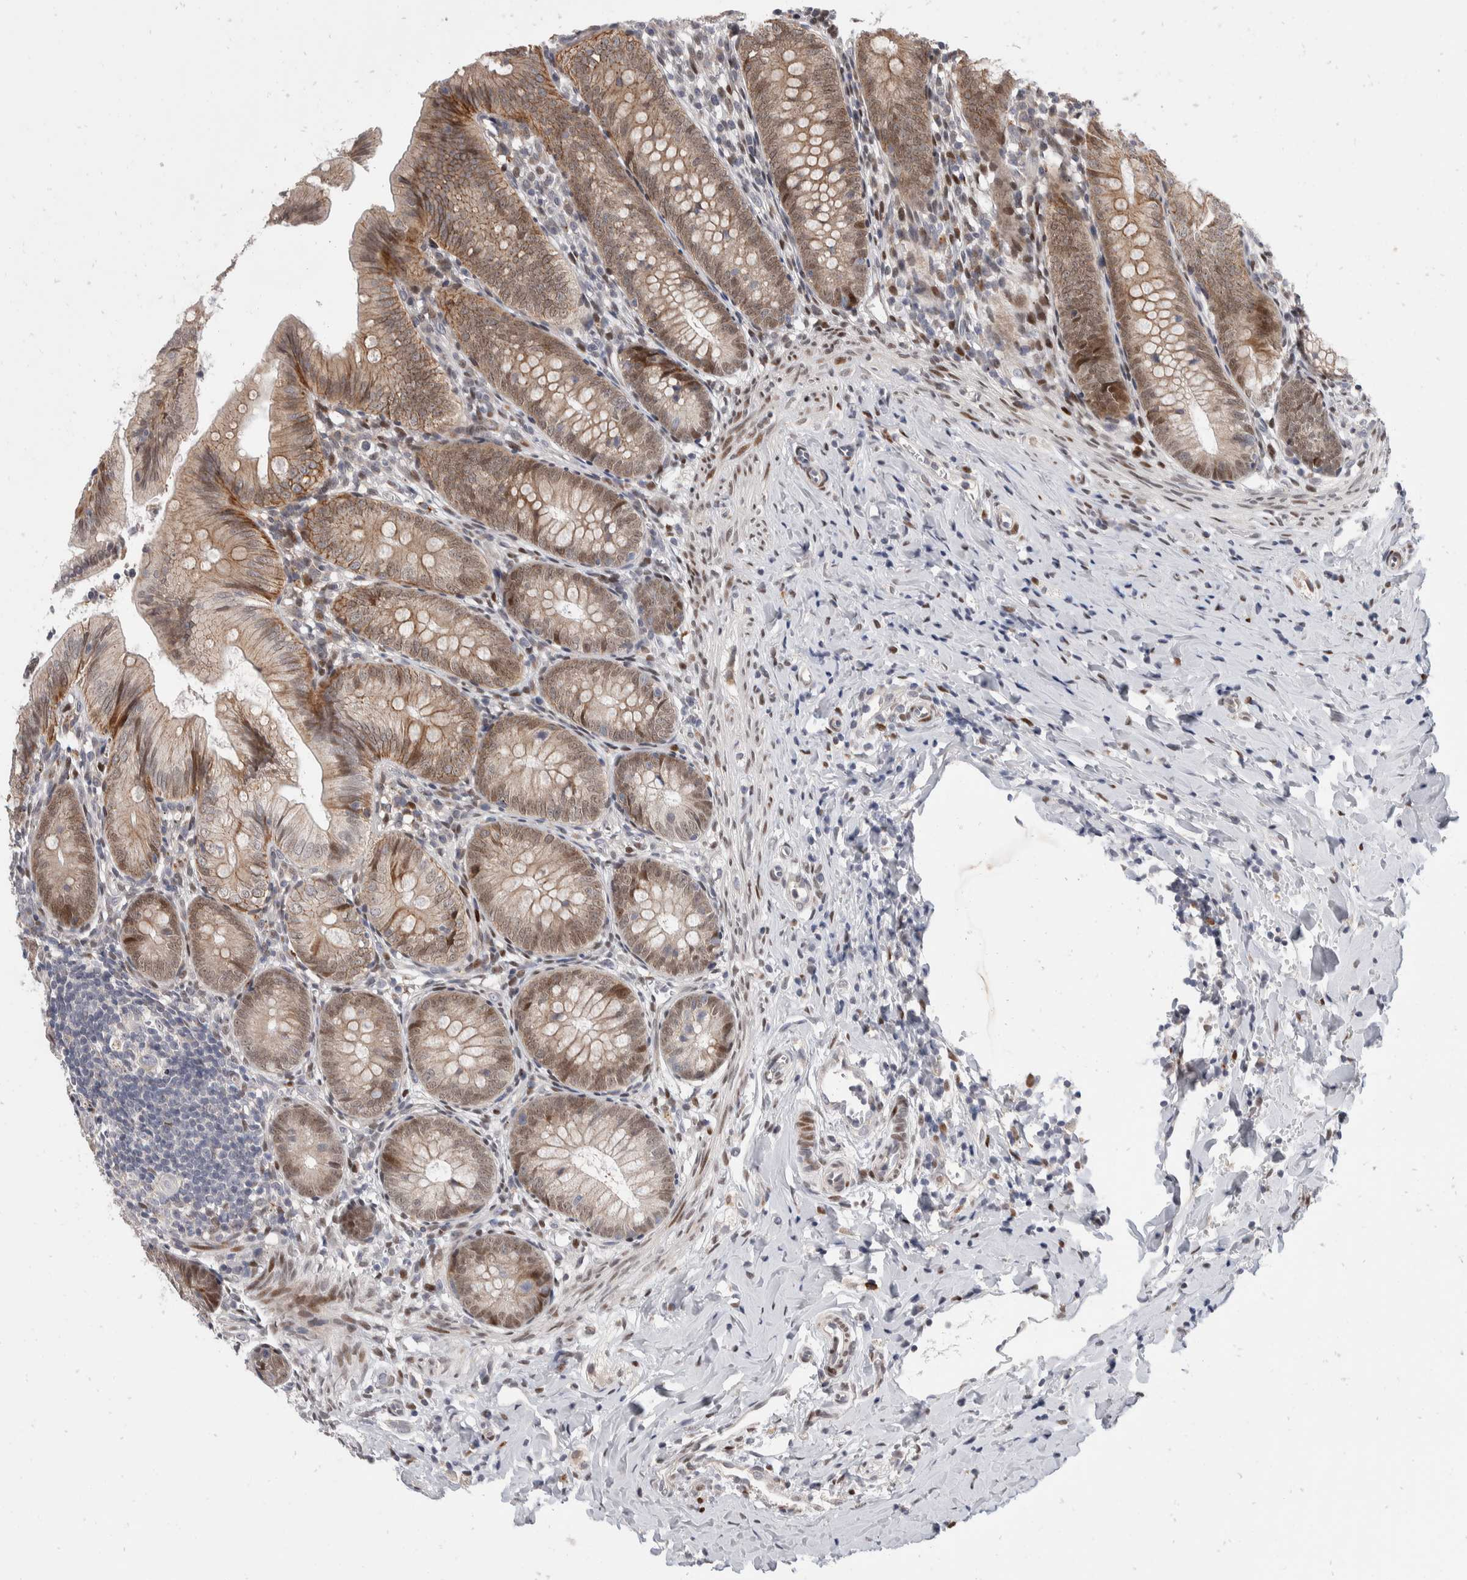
{"staining": {"intensity": "moderate", "quantity": "<25%", "location": "cytoplasmic/membranous,nuclear"}, "tissue": "appendix", "cell_type": "Glandular cells", "image_type": "normal", "snomed": [{"axis": "morphology", "description": "Normal tissue, NOS"}, {"axis": "topography", "description": "Appendix"}], "caption": "This photomicrograph exhibits immunohistochemistry (IHC) staining of normal human appendix, with low moderate cytoplasmic/membranous,nuclear positivity in about <25% of glandular cells.", "gene": "ZNF703", "patient": {"sex": "male", "age": 1}}